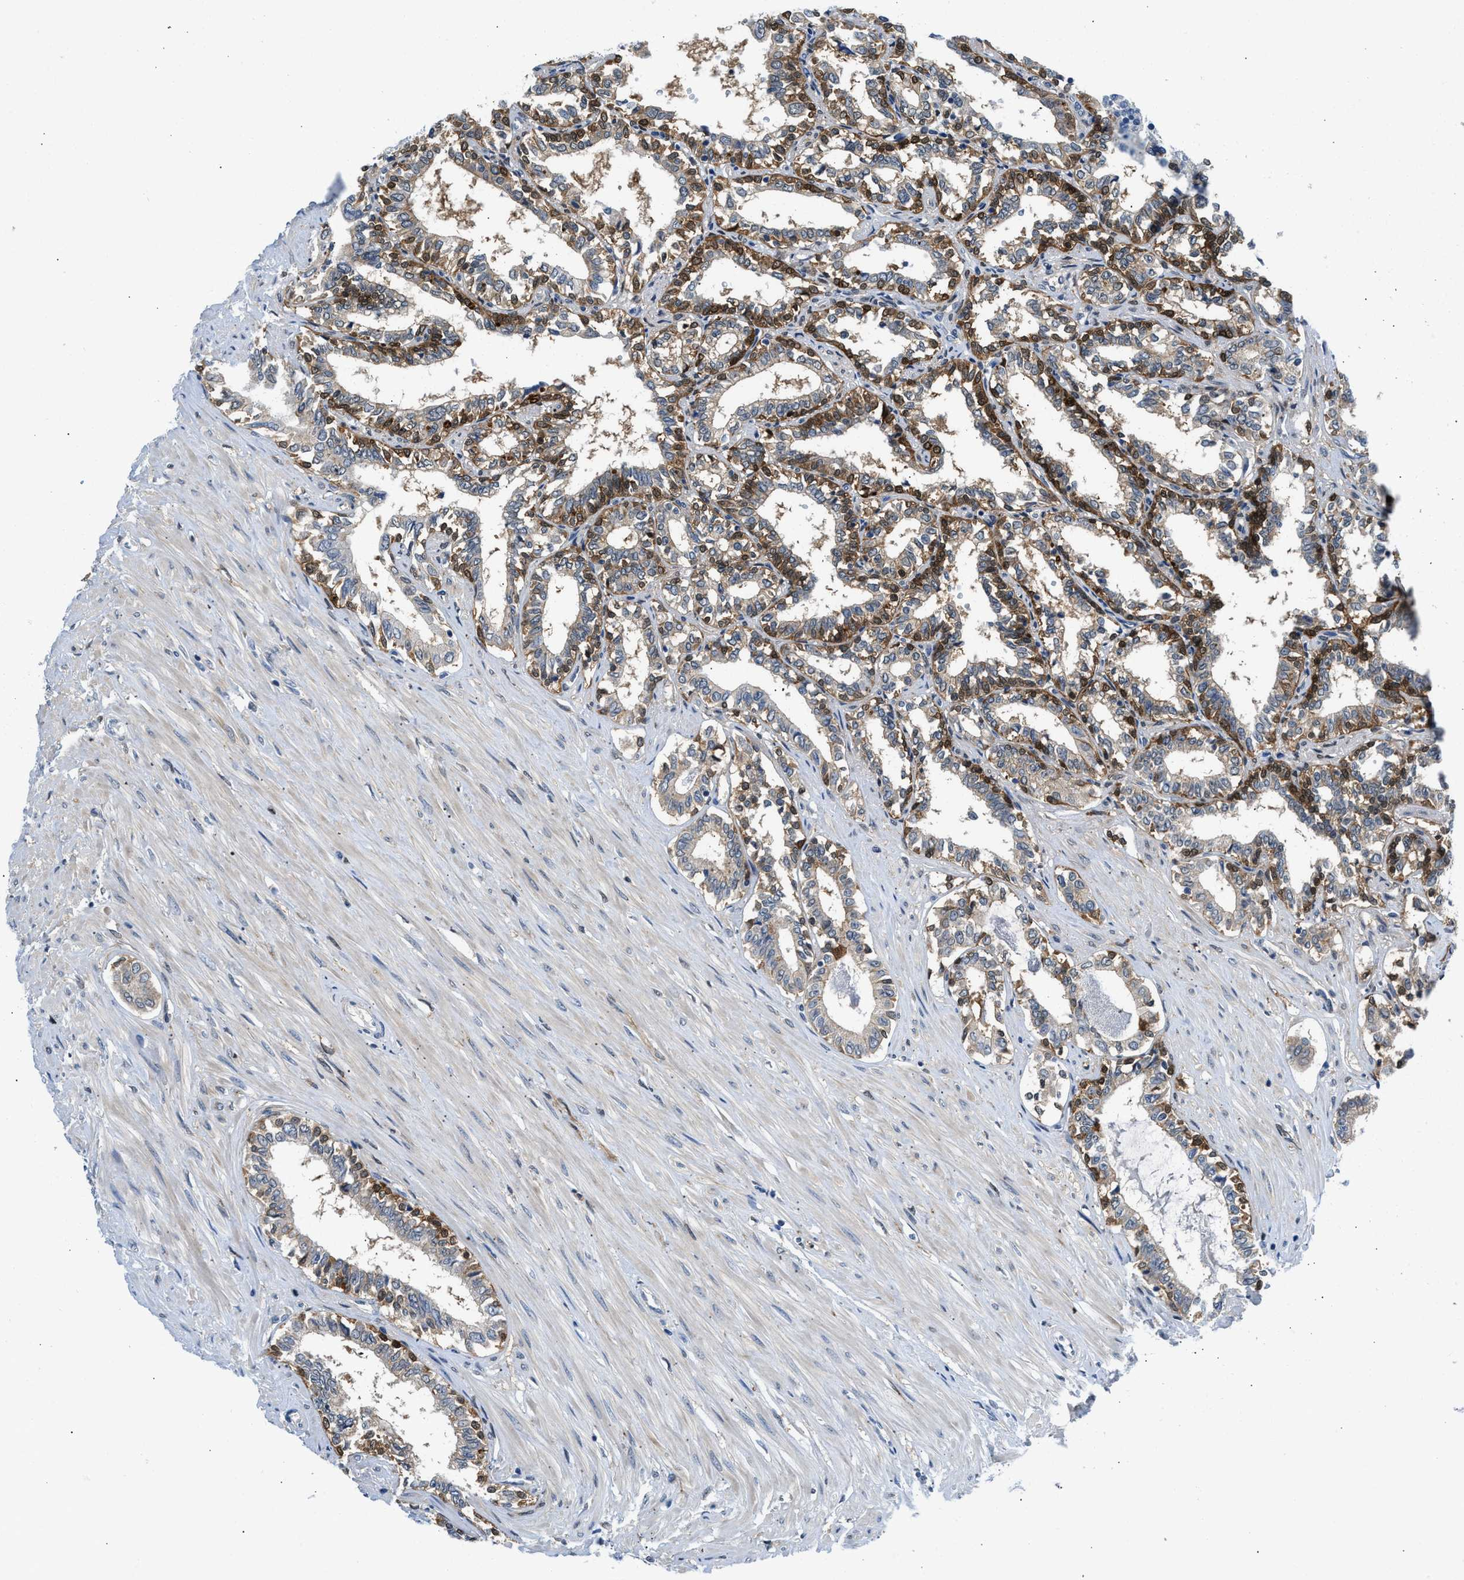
{"staining": {"intensity": "moderate", "quantity": "25%-75%", "location": "cytoplasmic/membranous,nuclear"}, "tissue": "seminal vesicle", "cell_type": "Glandular cells", "image_type": "normal", "snomed": [{"axis": "morphology", "description": "Normal tissue, NOS"}, {"axis": "morphology", "description": "Adenocarcinoma, High grade"}, {"axis": "topography", "description": "Prostate"}, {"axis": "topography", "description": "Seminal veicle"}], "caption": "Moderate cytoplasmic/membranous,nuclear protein positivity is seen in approximately 25%-75% of glandular cells in seminal vesicle.", "gene": "CBR1", "patient": {"sex": "male", "age": 55}}